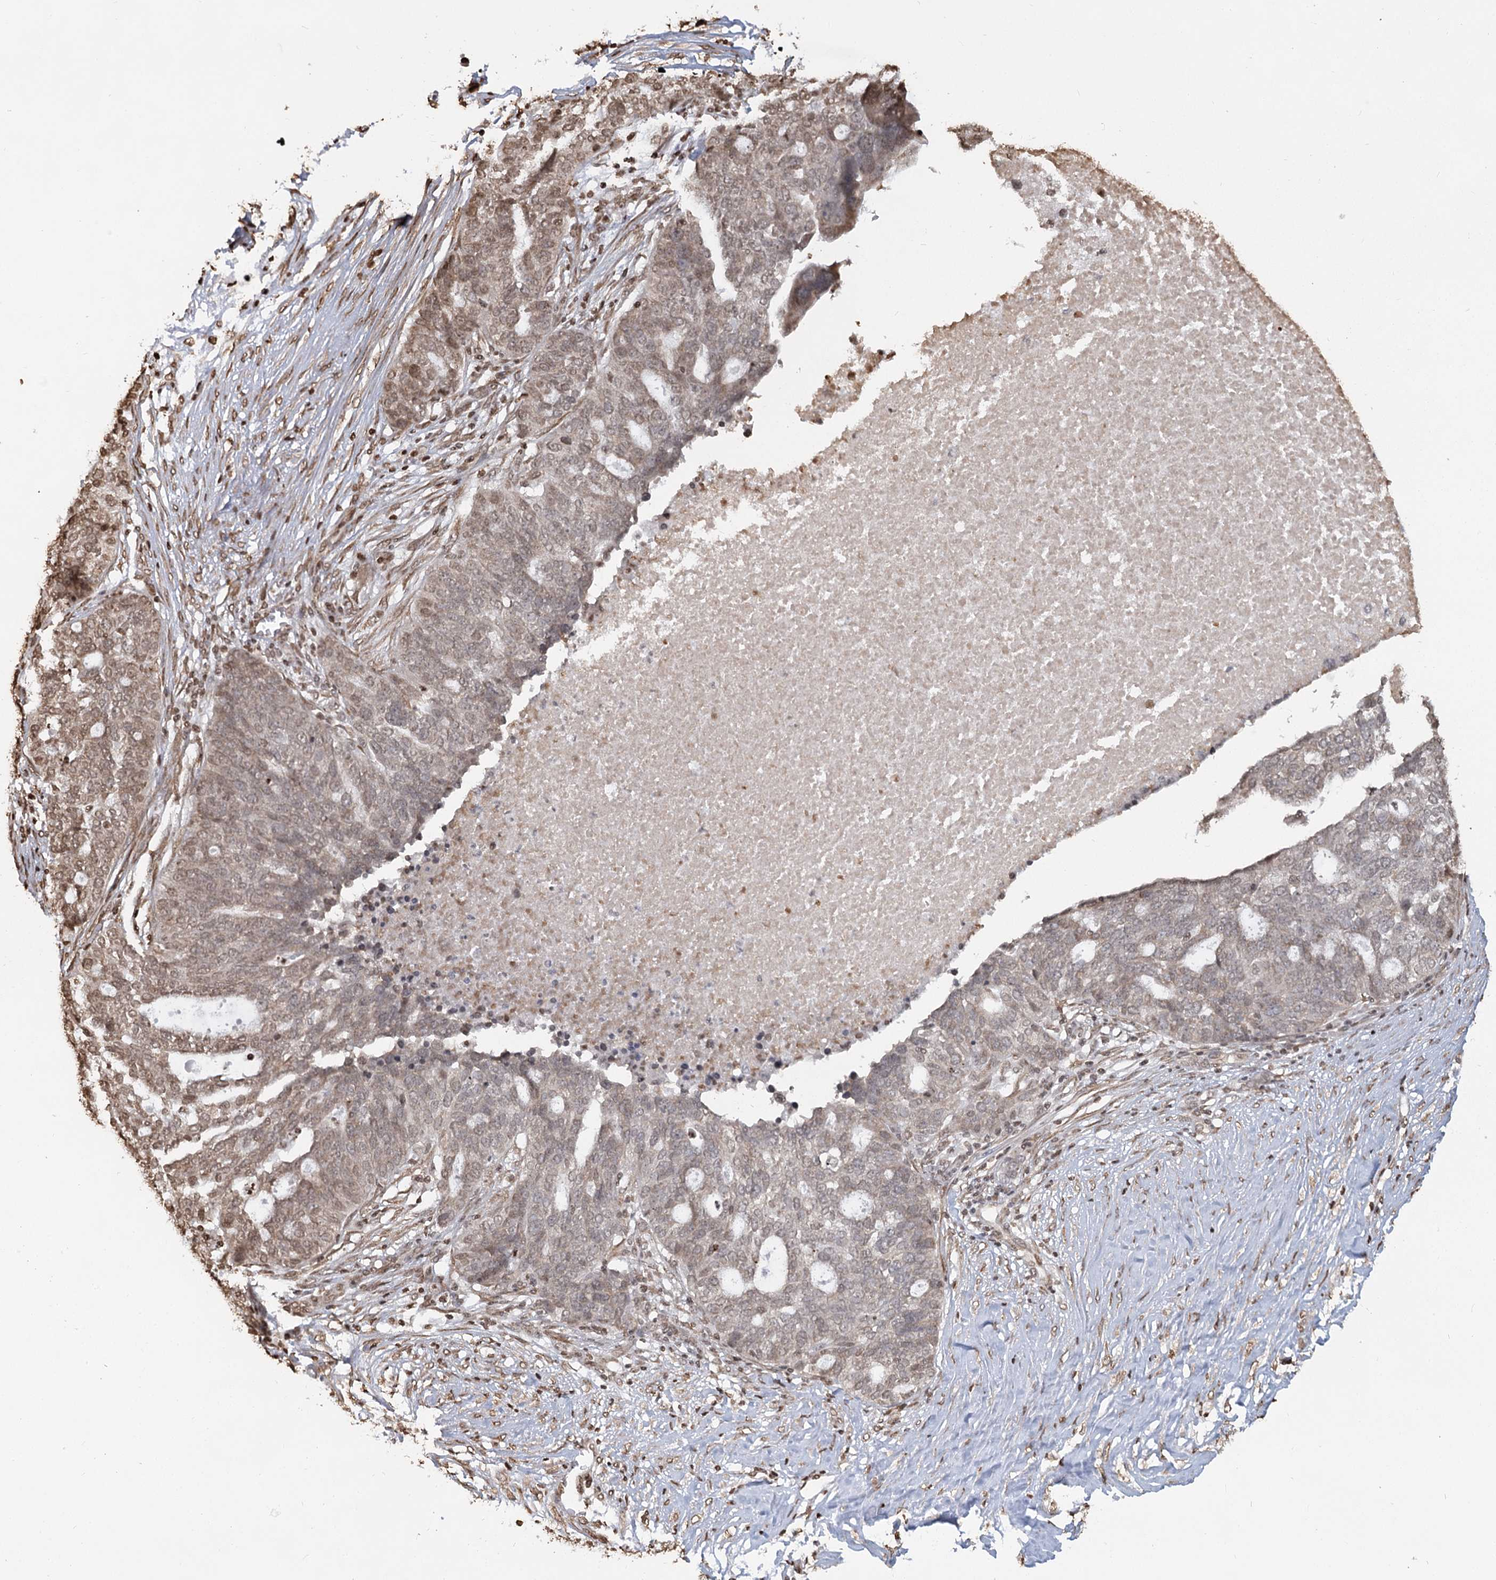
{"staining": {"intensity": "weak", "quantity": "25%-75%", "location": "nuclear"}, "tissue": "ovarian cancer", "cell_type": "Tumor cells", "image_type": "cancer", "snomed": [{"axis": "morphology", "description": "Cystadenocarcinoma, serous, NOS"}, {"axis": "topography", "description": "Ovary"}], "caption": "Immunohistochemistry of ovarian serous cystadenocarcinoma demonstrates low levels of weak nuclear expression in about 25%-75% of tumor cells.", "gene": "FAM13A", "patient": {"sex": "female", "age": 59}}